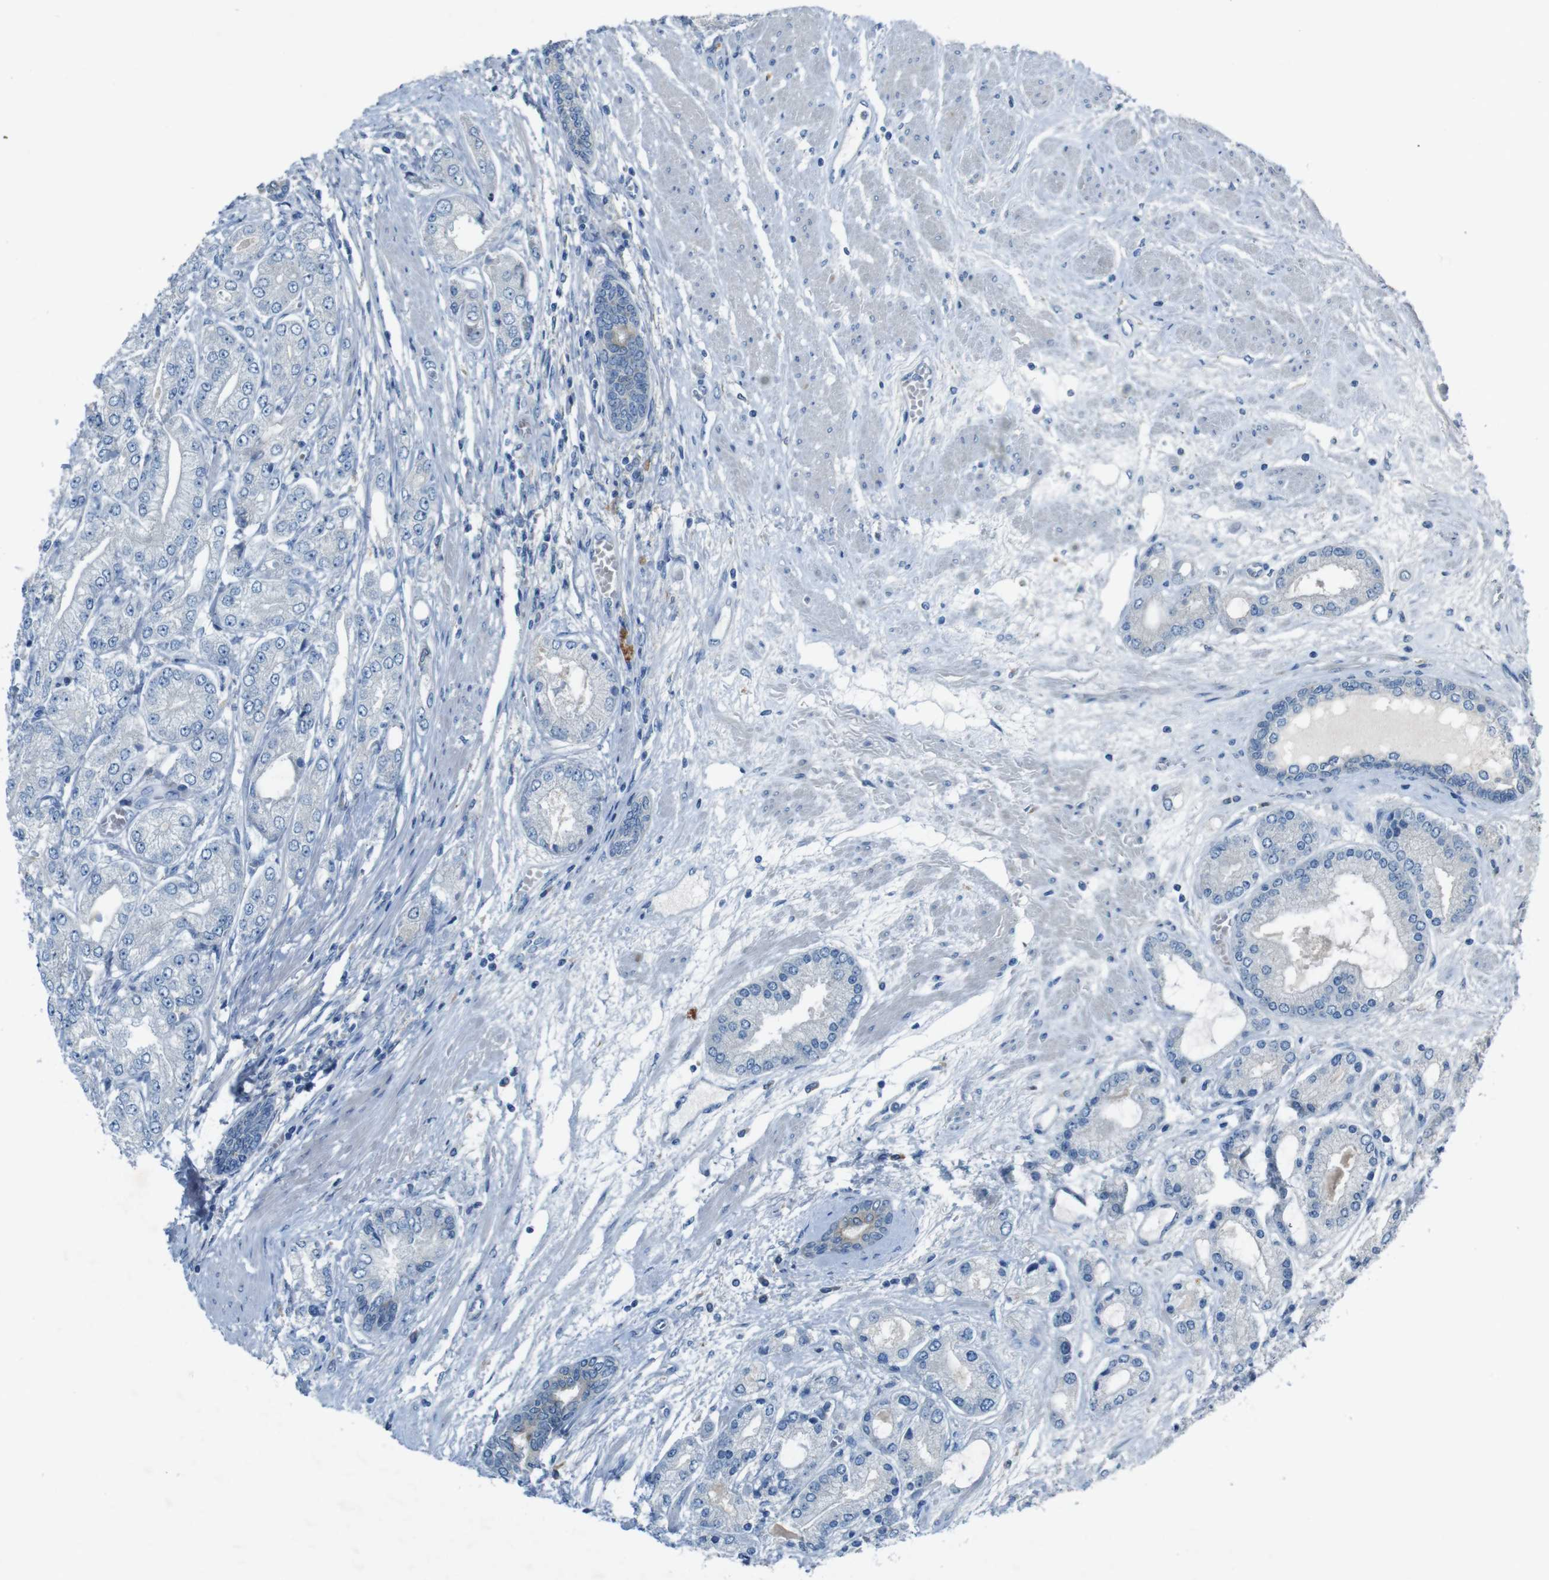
{"staining": {"intensity": "negative", "quantity": "none", "location": "none"}, "tissue": "prostate cancer", "cell_type": "Tumor cells", "image_type": "cancer", "snomed": [{"axis": "morphology", "description": "Adenocarcinoma, High grade"}, {"axis": "topography", "description": "Prostate"}], "caption": "Tumor cells show no significant expression in high-grade adenocarcinoma (prostate).", "gene": "MOGAT3", "patient": {"sex": "male", "age": 59}}